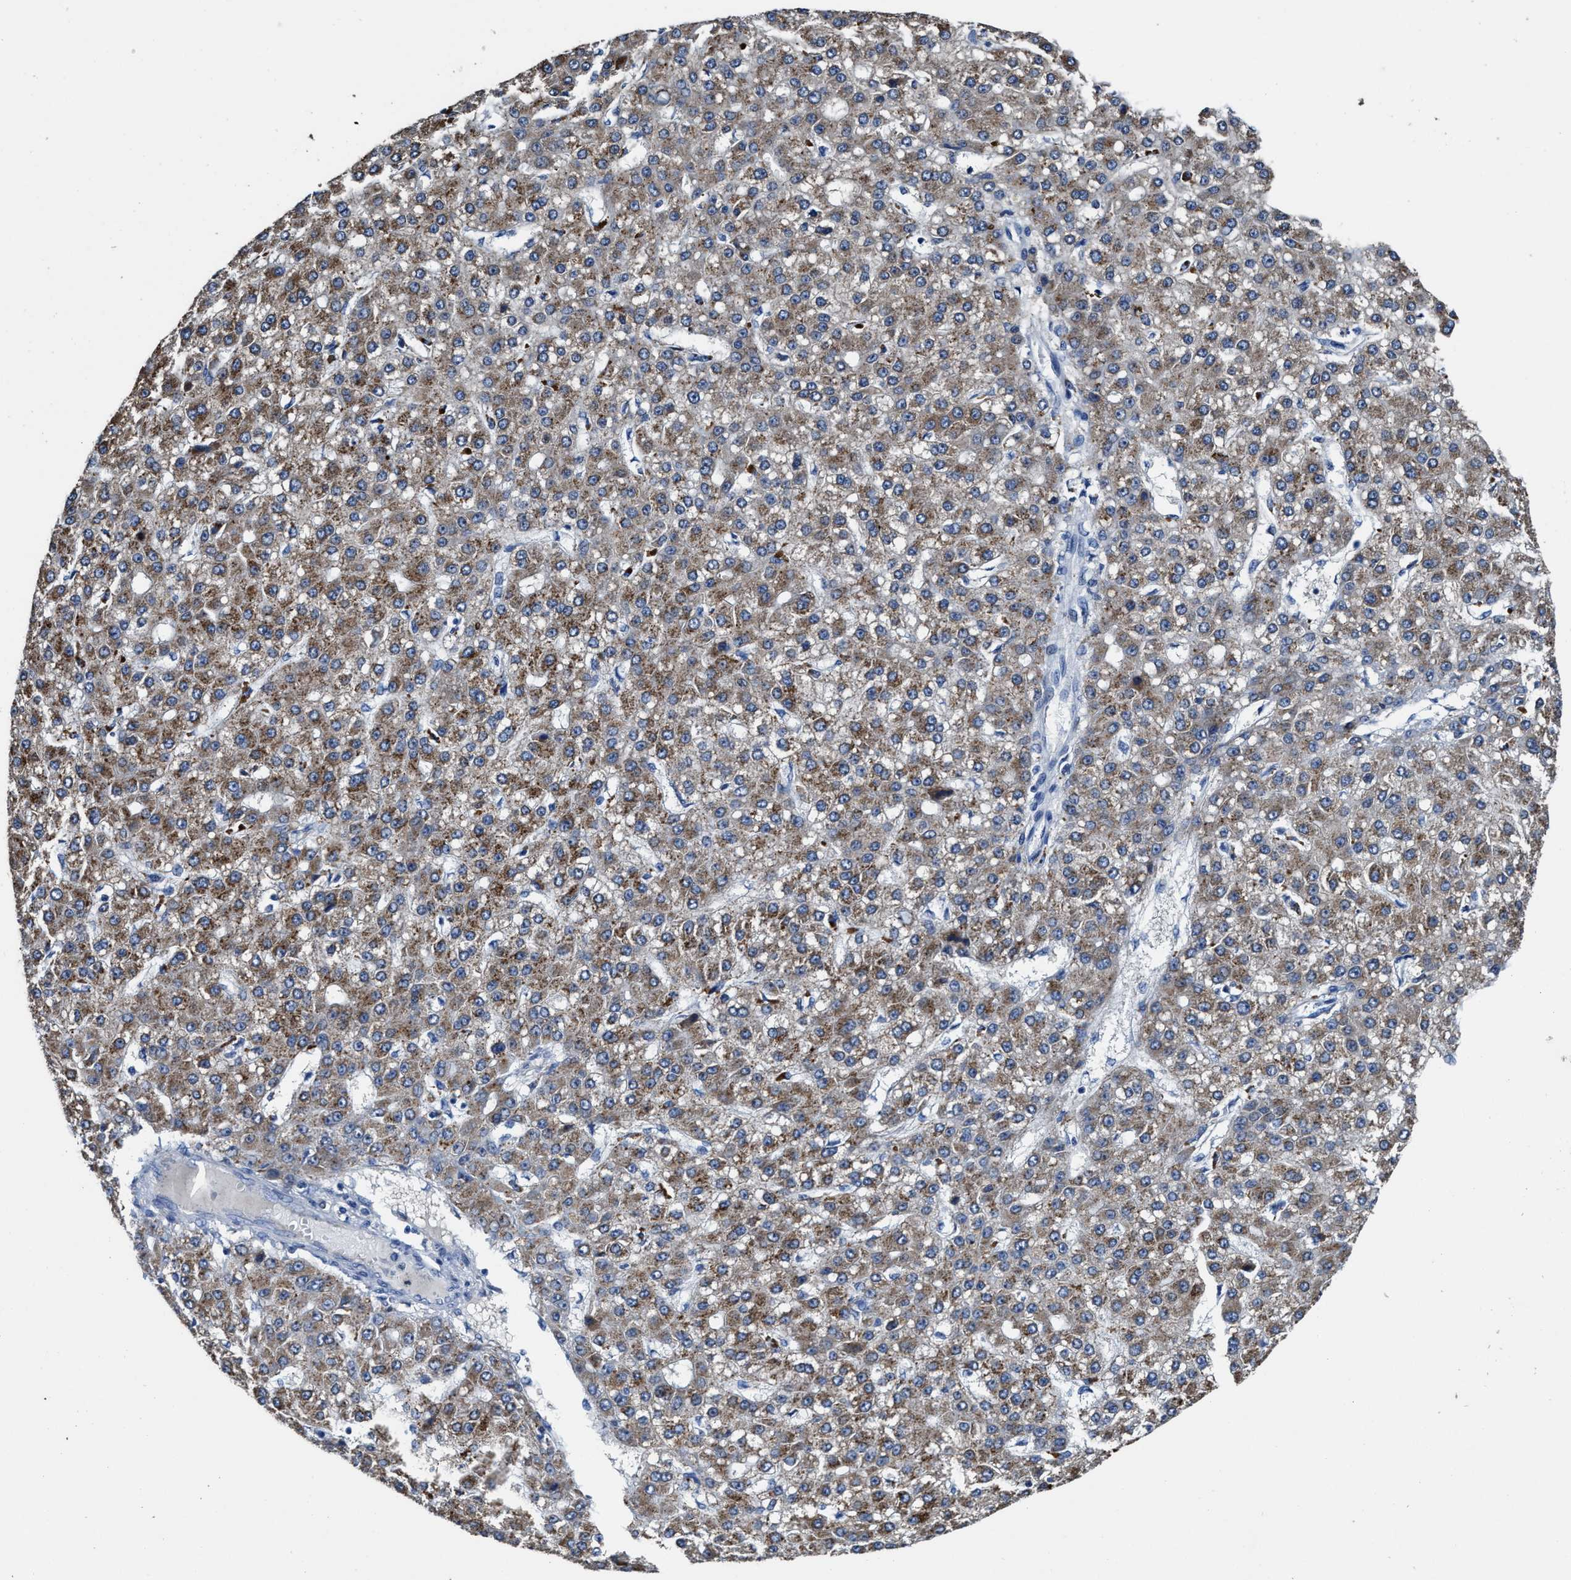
{"staining": {"intensity": "moderate", "quantity": ">75%", "location": "cytoplasmic/membranous"}, "tissue": "liver cancer", "cell_type": "Tumor cells", "image_type": "cancer", "snomed": [{"axis": "morphology", "description": "Carcinoma, Hepatocellular, NOS"}, {"axis": "topography", "description": "Liver"}], "caption": "Protein expression analysis of liver hepatocellular carcinoma demonstrates moderate cytoplasmic/membranous positivity in approximately >75% of tumor cells. (DAB = brown stain, brightfield microscopy at high magnification).", "gene": "UBR4", "patient": {"sex": "male", "age": 67}}